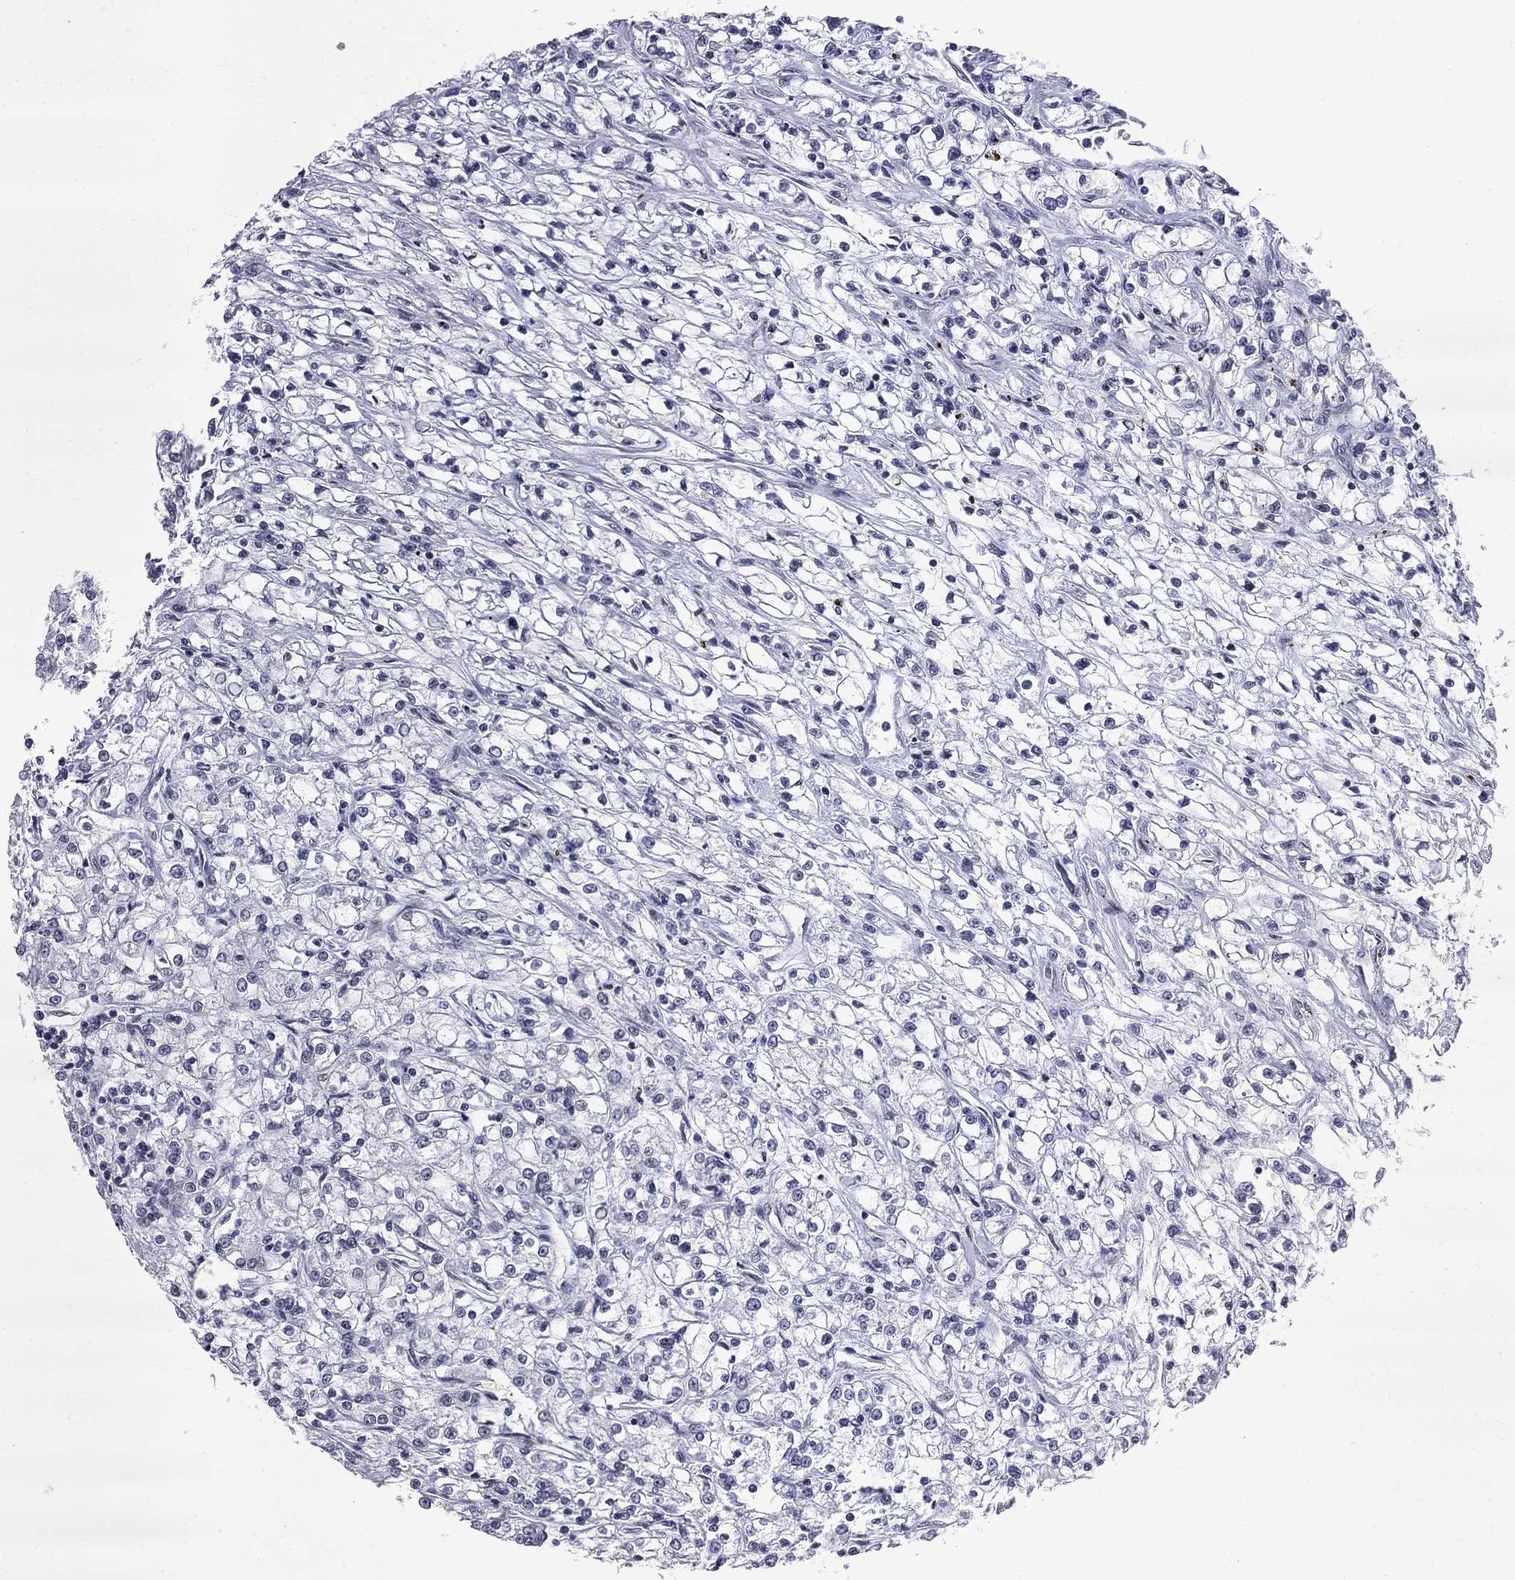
{"staining": {"intensity": "negative", "quantity": "none", "location": "none"}, "tissue": "renal cancer", "cell_type": "Tumor cells", "image_type": "cancer", "snomed": [{"axis": "morphology", "description": "Adenocarcinoma, NOS"}, {"axis": "topography", "description": "Kidney"}], "caption": "Immunohistochemistry (IHC) histopathology image of neoplastic tissue: renal cancer (adenocarcinoma) stained with DAB (3,3'-diaminobenzidine) shows no significant protein positivity in tumor cells.", "gene": "ZBTB47", "patient": {"sex": "female", "age": 59}}